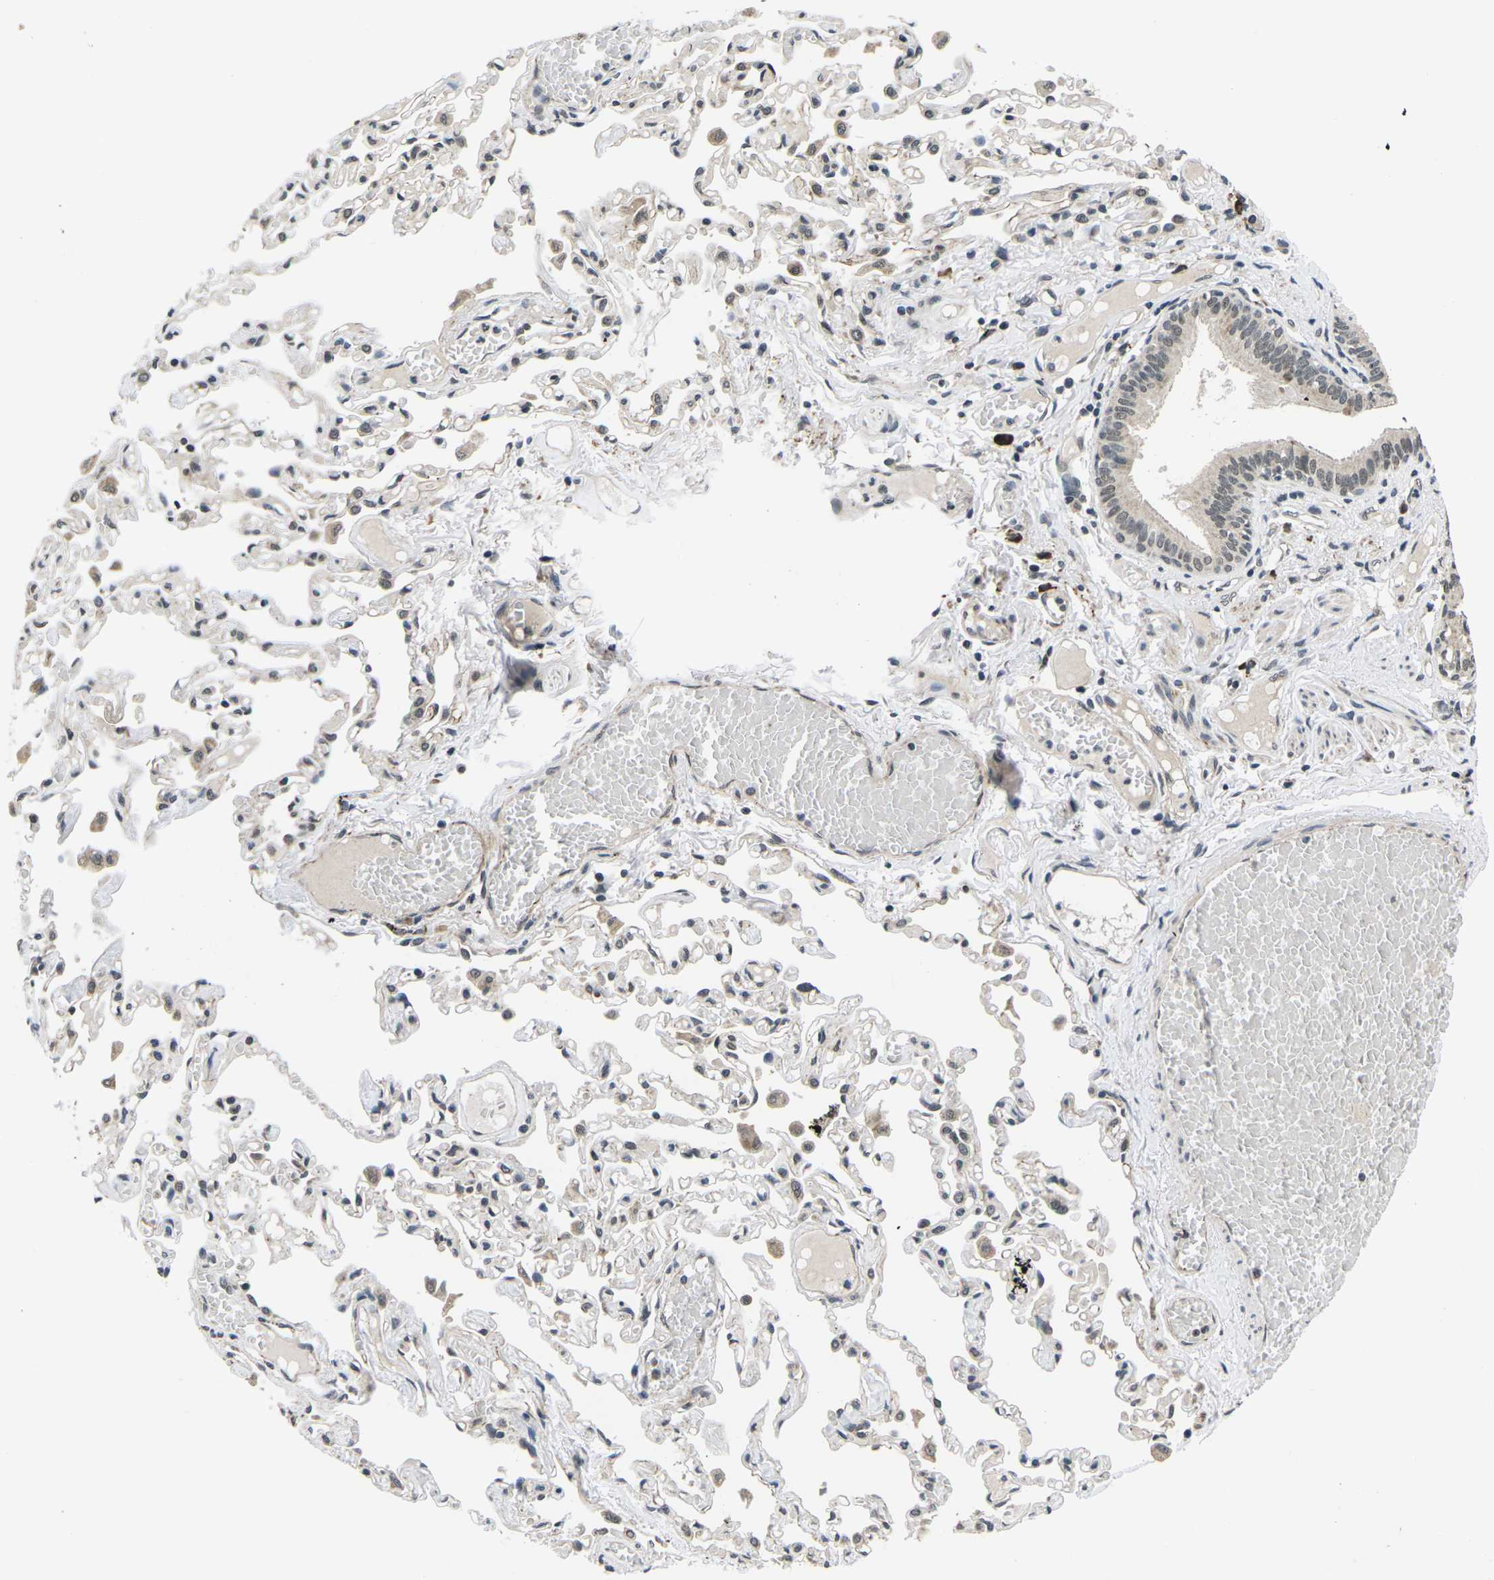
{"staining": {"intensity": "moderate", "quantity": ">75%", "location": "cytoplasmic/membranous,nuclear"}, "tissue": "bronchus", "cell_type": "Respiratory epithelial cells", "image_type": "normal", "snomed": [{"axis": "morphology", "description": "Normal tissue, NOS"}, {"axis": "morphology", "description": "Inflammation, NOS"}, {"axis": "topography", "description": "Cartilage tissue"}, {"axis": "topography", "description": "Lung"}], "caption": "High-power microscopy captured an immunohistochemistry (IHC) image of benign bronchus, revealing moderate cytoplasmic/membranous,nuclear expression in about >75% of respiratory epithelial cells.", "gene": "CCNE1", "patient": {"sex": "male", "age": 71}}